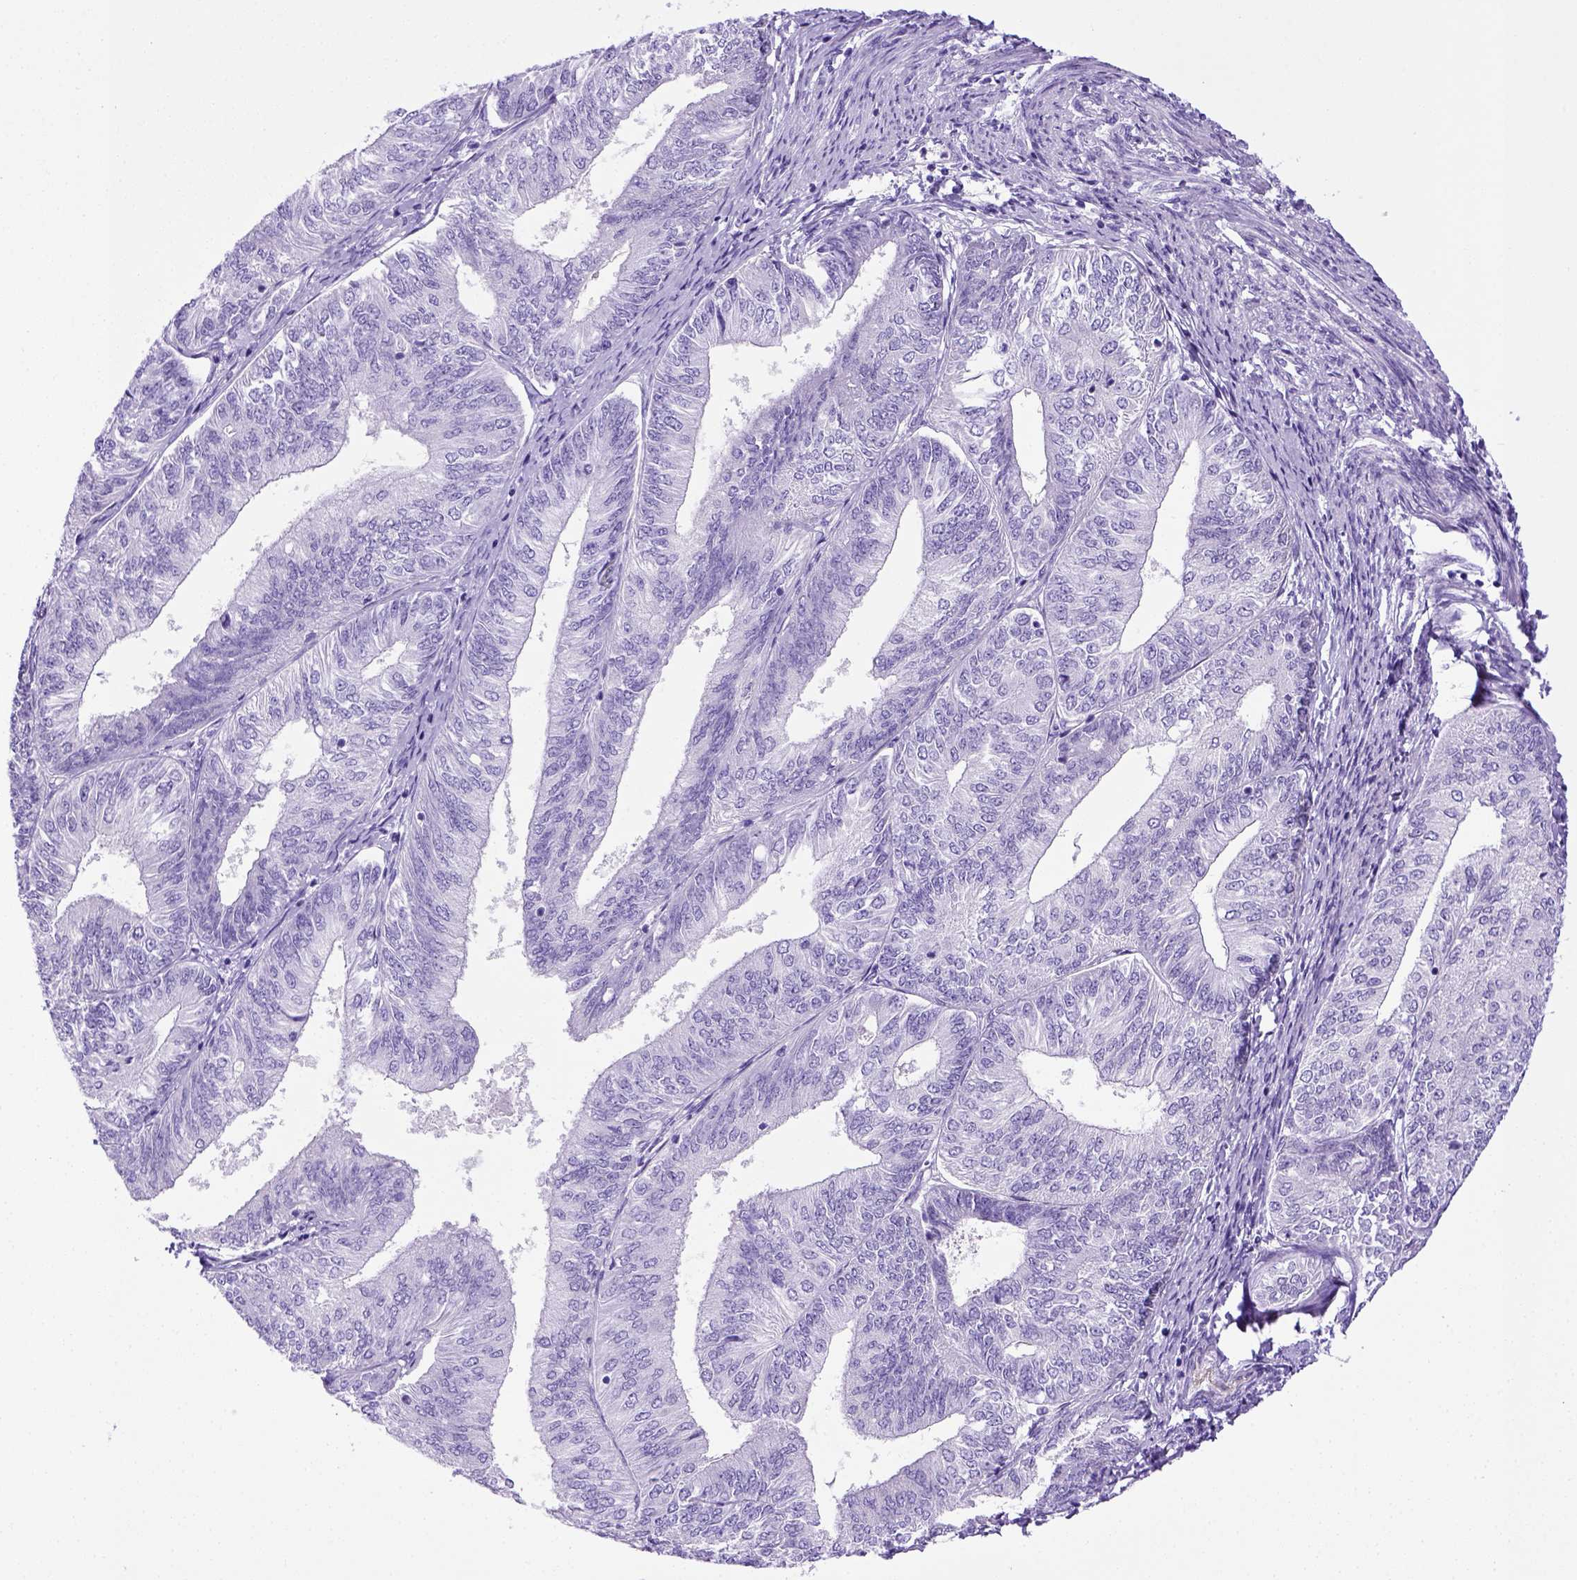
{"staining": {"intensity": "negative", "quantity": "none", "location": "none"}, "tissue": "endometrial cancer", "cell_type": "Tumor cells", "image_type": "cancer", "snomed": [{"axis": "morphology", "description": "Adenocarcinoma, NOS"}, {"axis": "topography", "description": "Endometrium"}], "caption": "DAB immunohistochemical staining of endometrial cancer (adenocarcinoma) reveals no significant staining in tumor cells. (DAB immunohistochemistry (IHC), high magnification).", "gene": "ITIH4", "patient": {"sex": "female", "age": 58}}